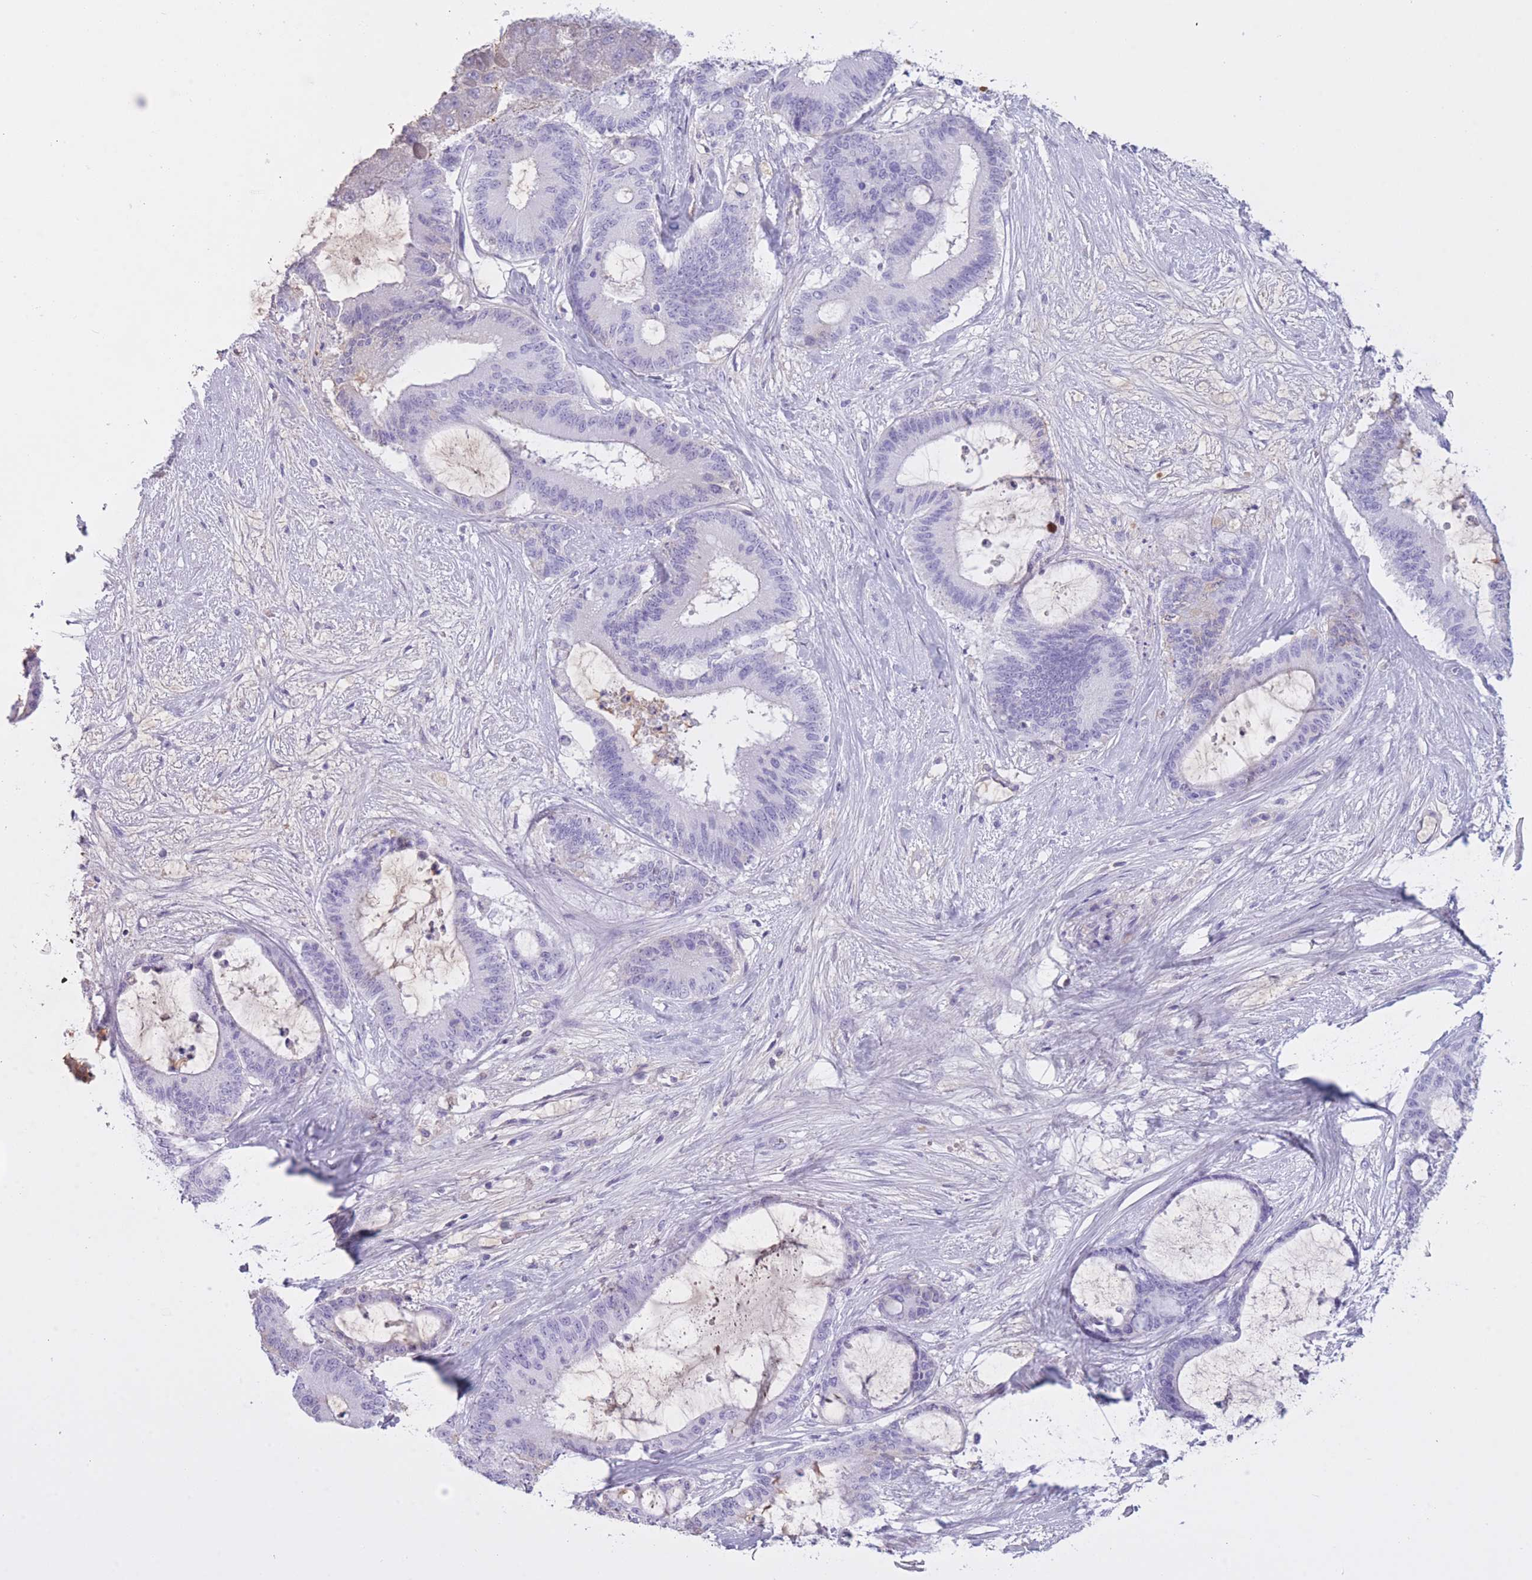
{"staining": {"intensity": "negative", "quantity": "none", "location": "none"}, "tissue": "liver cancer", "cell_type": "Tumor cells", "image_type": "cancer", "snomed": [{"axis": "morphology", "description": "Normal tissue, NOS"}, {"axis": "morphology", "description": "Cholangiocarcinoma"}, {"axis": "topography", "description": "Liver"}, {"axis": "topography", "description": "Peripheral nerve tissue"}], "caption": "The micrograph demonstrates no staining of tumor cells in liver cancer (cholangiocarcinoma). The staining was performed using DAB to visualize the protein expression in brown, while the nuclei were stained in blue with hematoxylin (Magnification: 20x).", "gene": "AP3S2", "patient": {"sex": "female", "age": 73}}